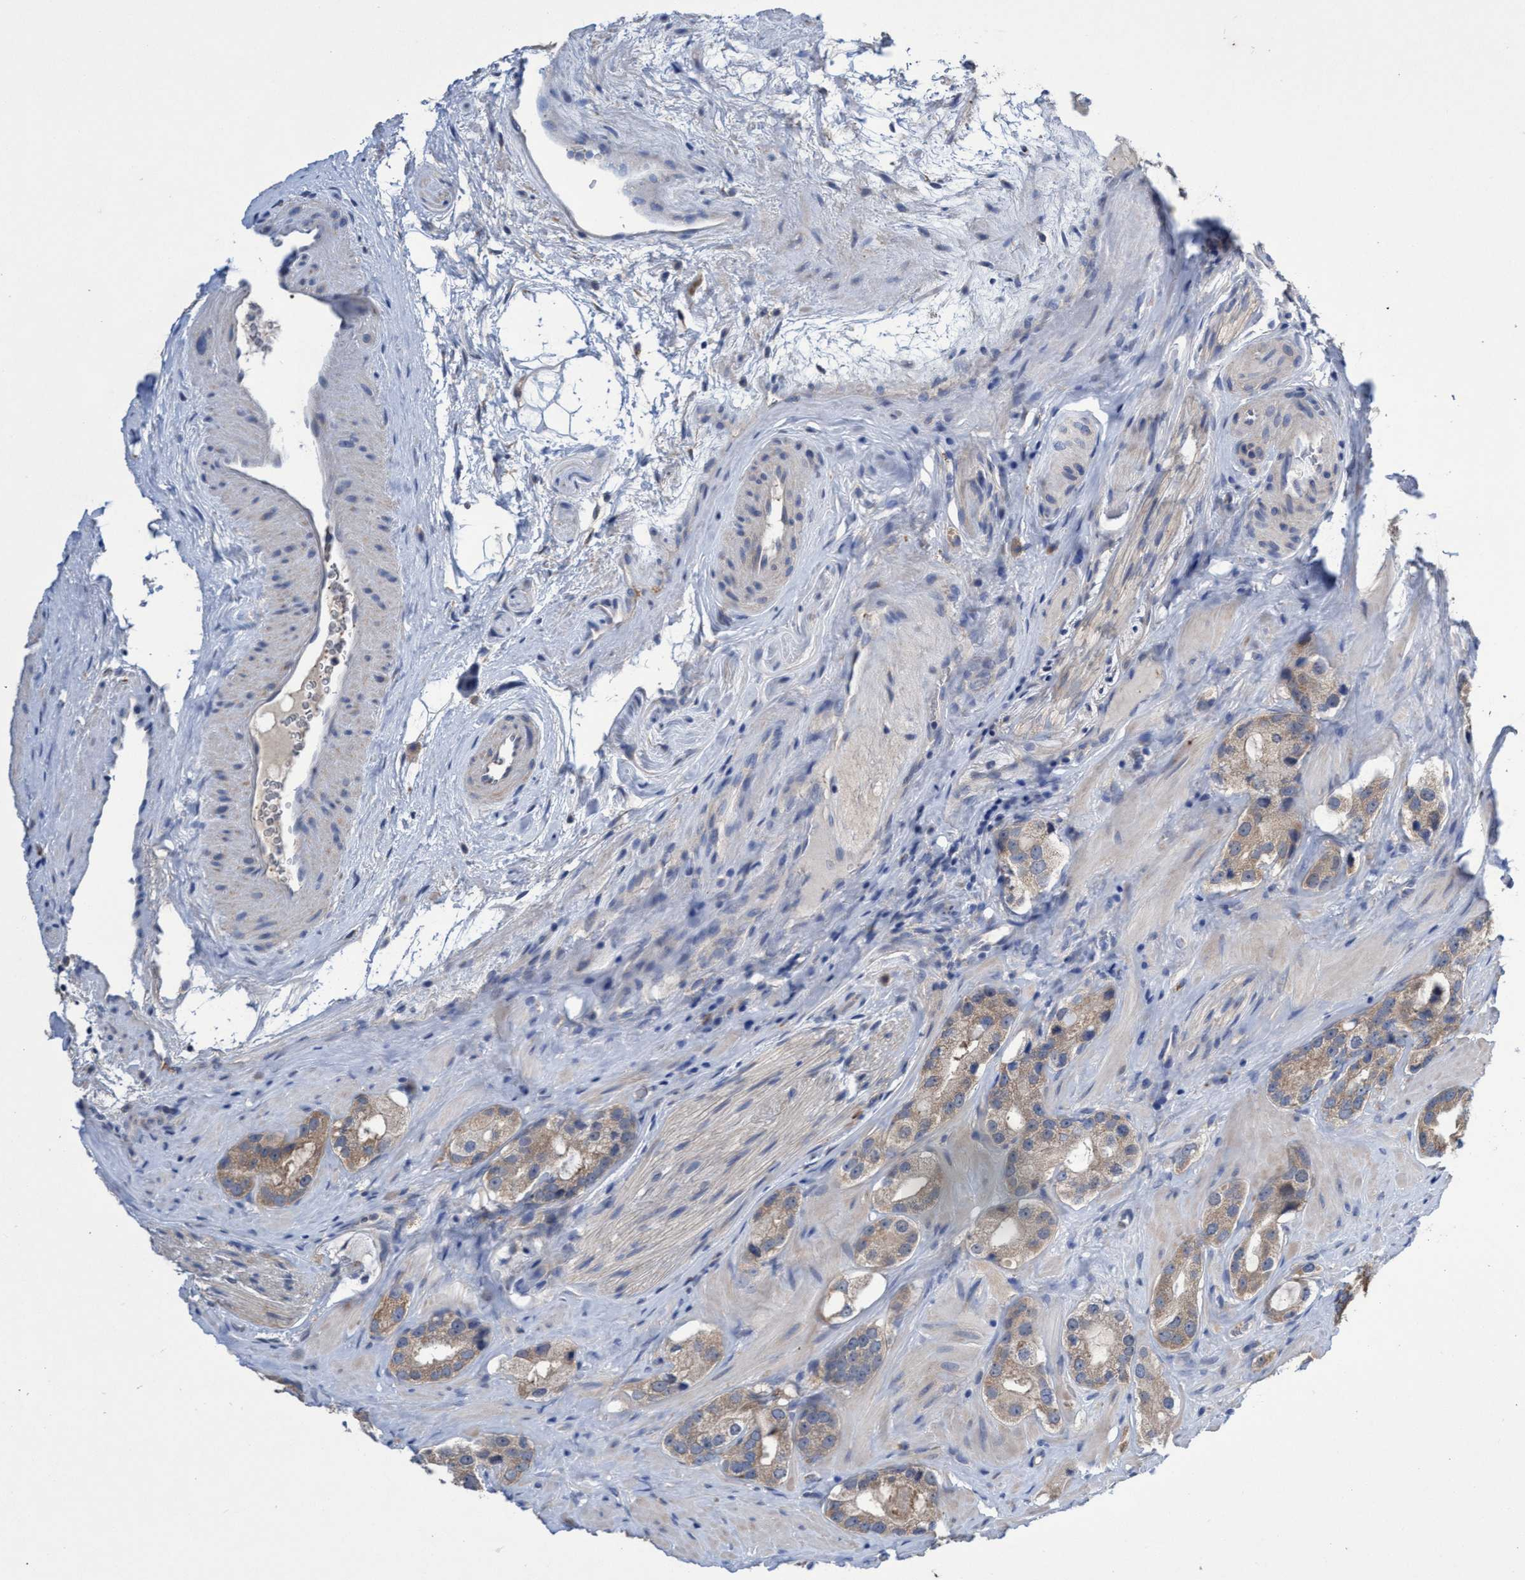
{"staining": {"intensity": "weak", "quantity": "<25%", "location": "cytoplasmic/membranous"}, "tissue": "prostate cancer", "cell_type": "Tumor cells", "image_type": "cancer", "snomed": [{"axis": "morphology", "description": "Adenocarcinoma, High grade"}, {"axis": "topography", "description": "Prostate"}], "caption": "The photomicrograph shows no staining of tumor cells in prostate cancer.", "gene": "SVEP1", "patient": {"sex": "male", "age": 63}}